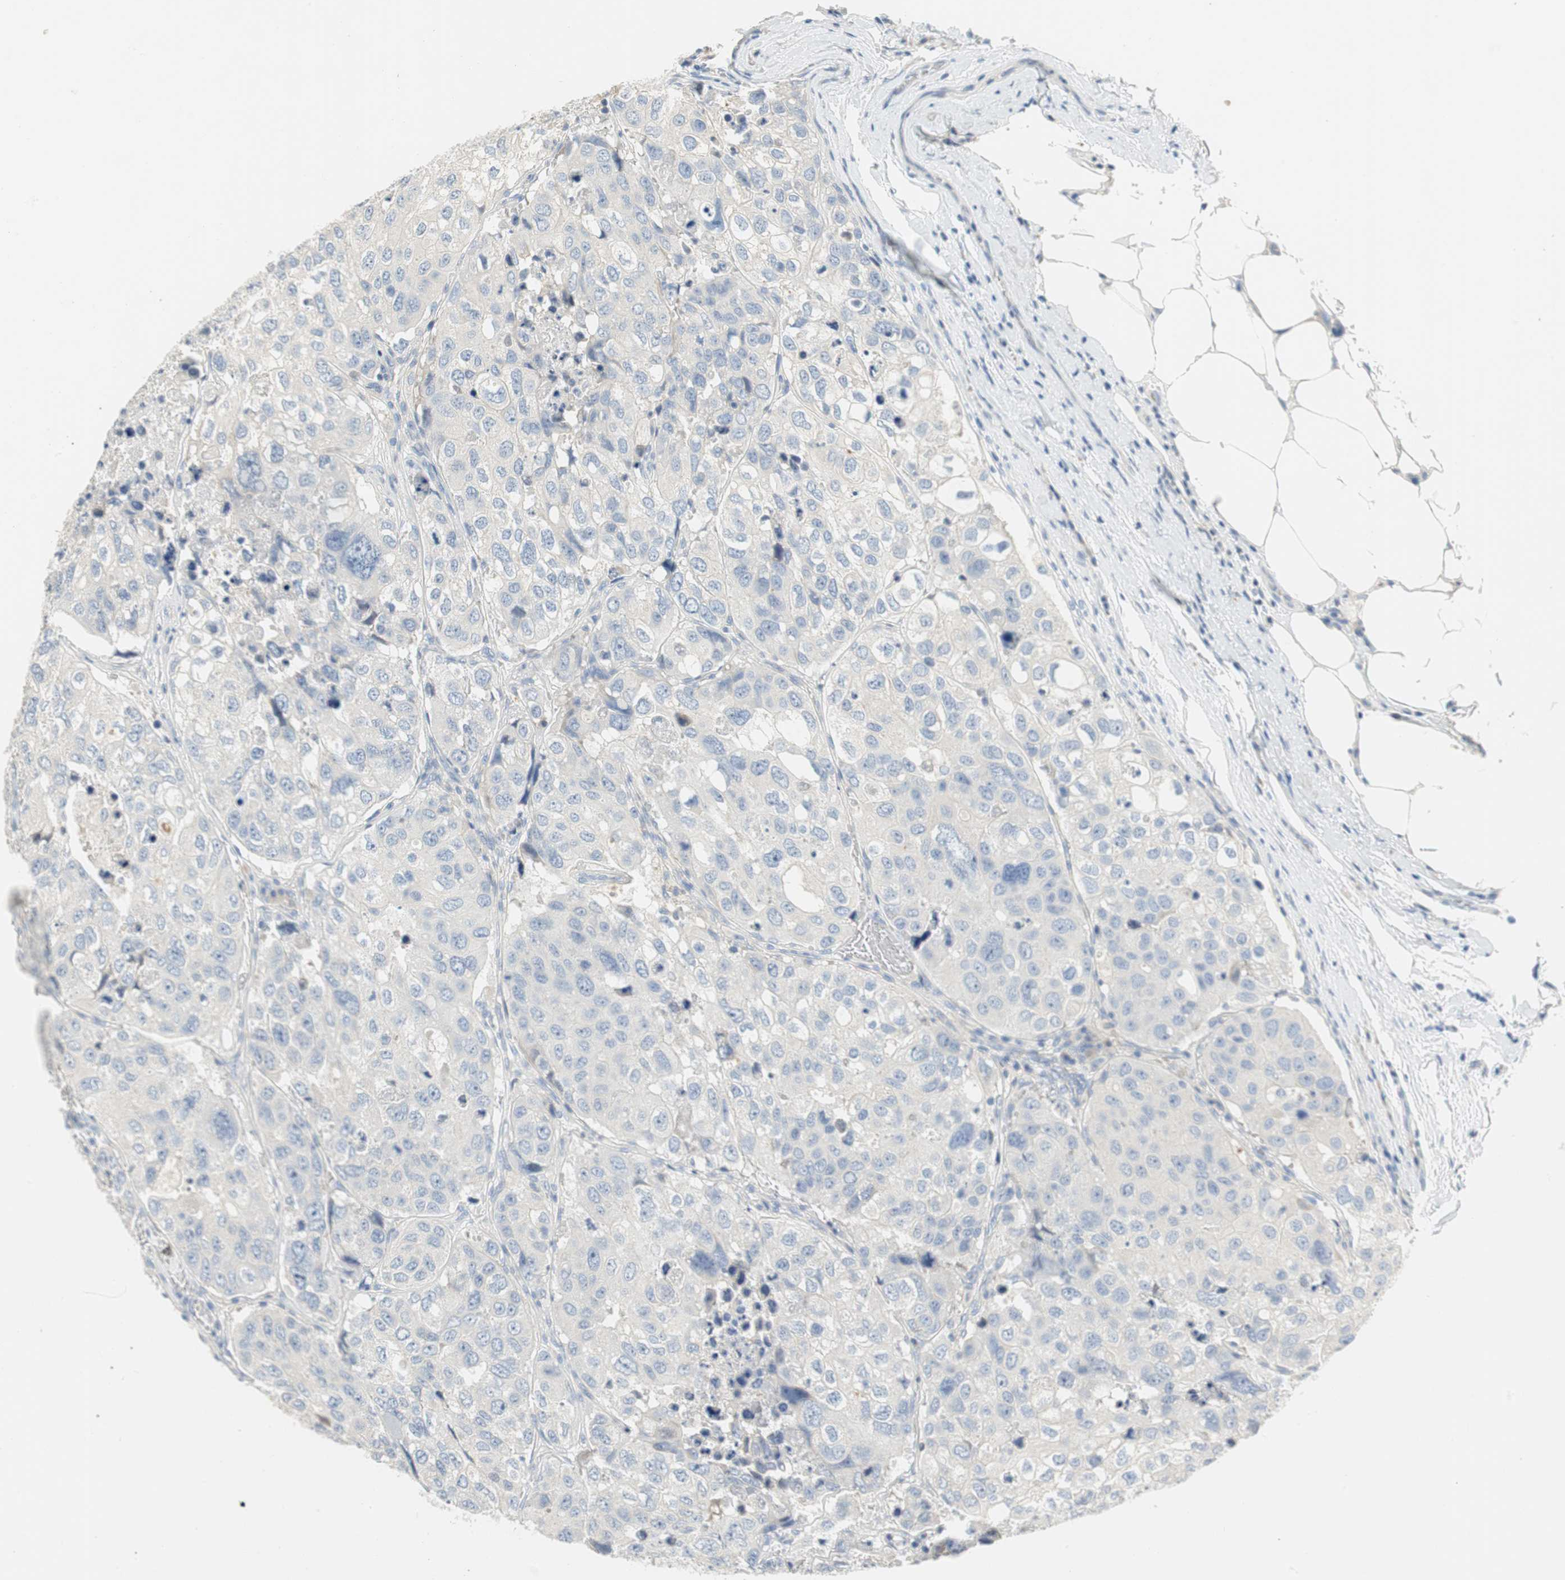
{"staining": {"intensity": "negative", "quantity": "none", "location": "none"}, "tissue": "urothelial cancer", "cell_type": "Tumor cells", "image_type": "cancer", "snomed": [{"axis": "morphology", "description": "Urothelial carcinoma, High grade"}, {"axis": "topography", "description": "Lymph node"}, {"axis": "topography", "description": "Urinary bladder"}], "caption": "Tumor cells show no significant protein expression in urothelial cancer.", "gene": "CCM2L", "patient": {"sex": "male", "age": 51}}